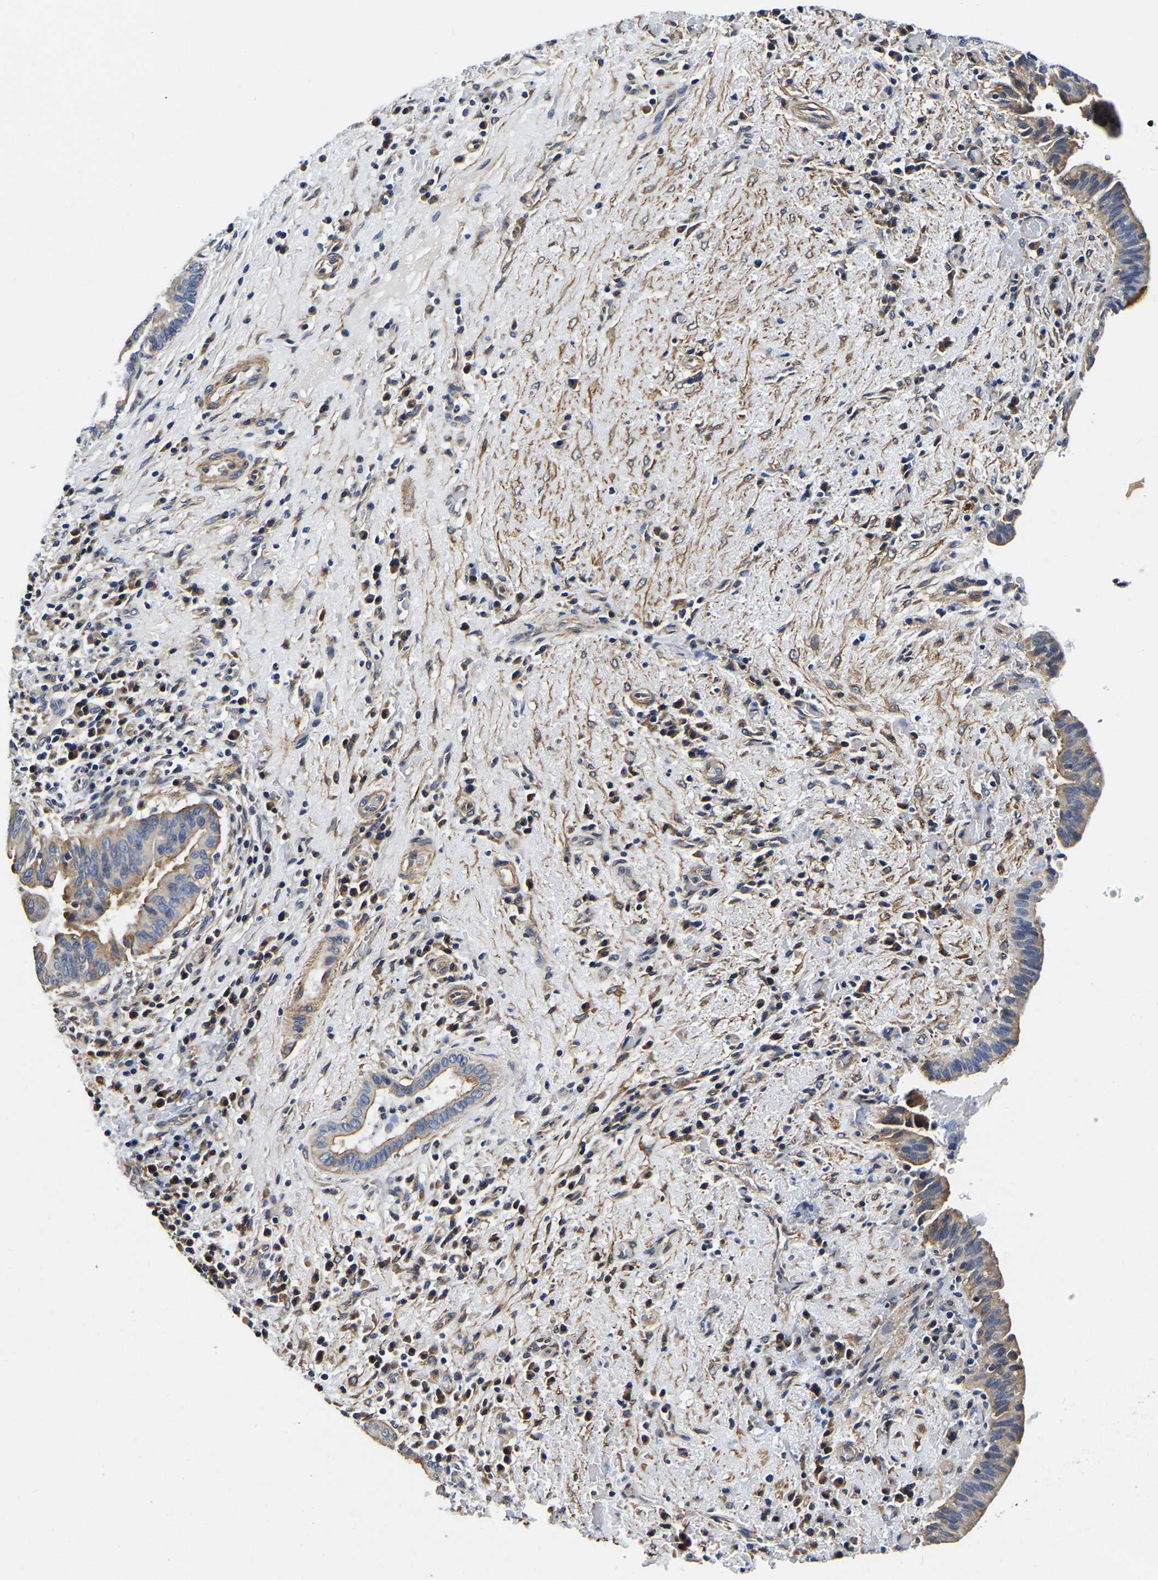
{"staining": {"intensity": "moderate", "quantity": "<25%", "location": "cytoplasmic/membranous"}, "tissue": "liver cancer", "cell_type": "Tumor cells", "image_type": "cancer", "snomed": [{"axis": "morphology", "description": "Cholangiocarcinoma"}, {"axis": "topography", "description": "Liver"}], "caption": "Tumor cells display low levels of moderate cytoplasmic/membranous expression in about <25% of cells in human cholangiocarcinoma (liver).", "gene": "KCTD17", "patient": {"sex": "female", "age": 38}}